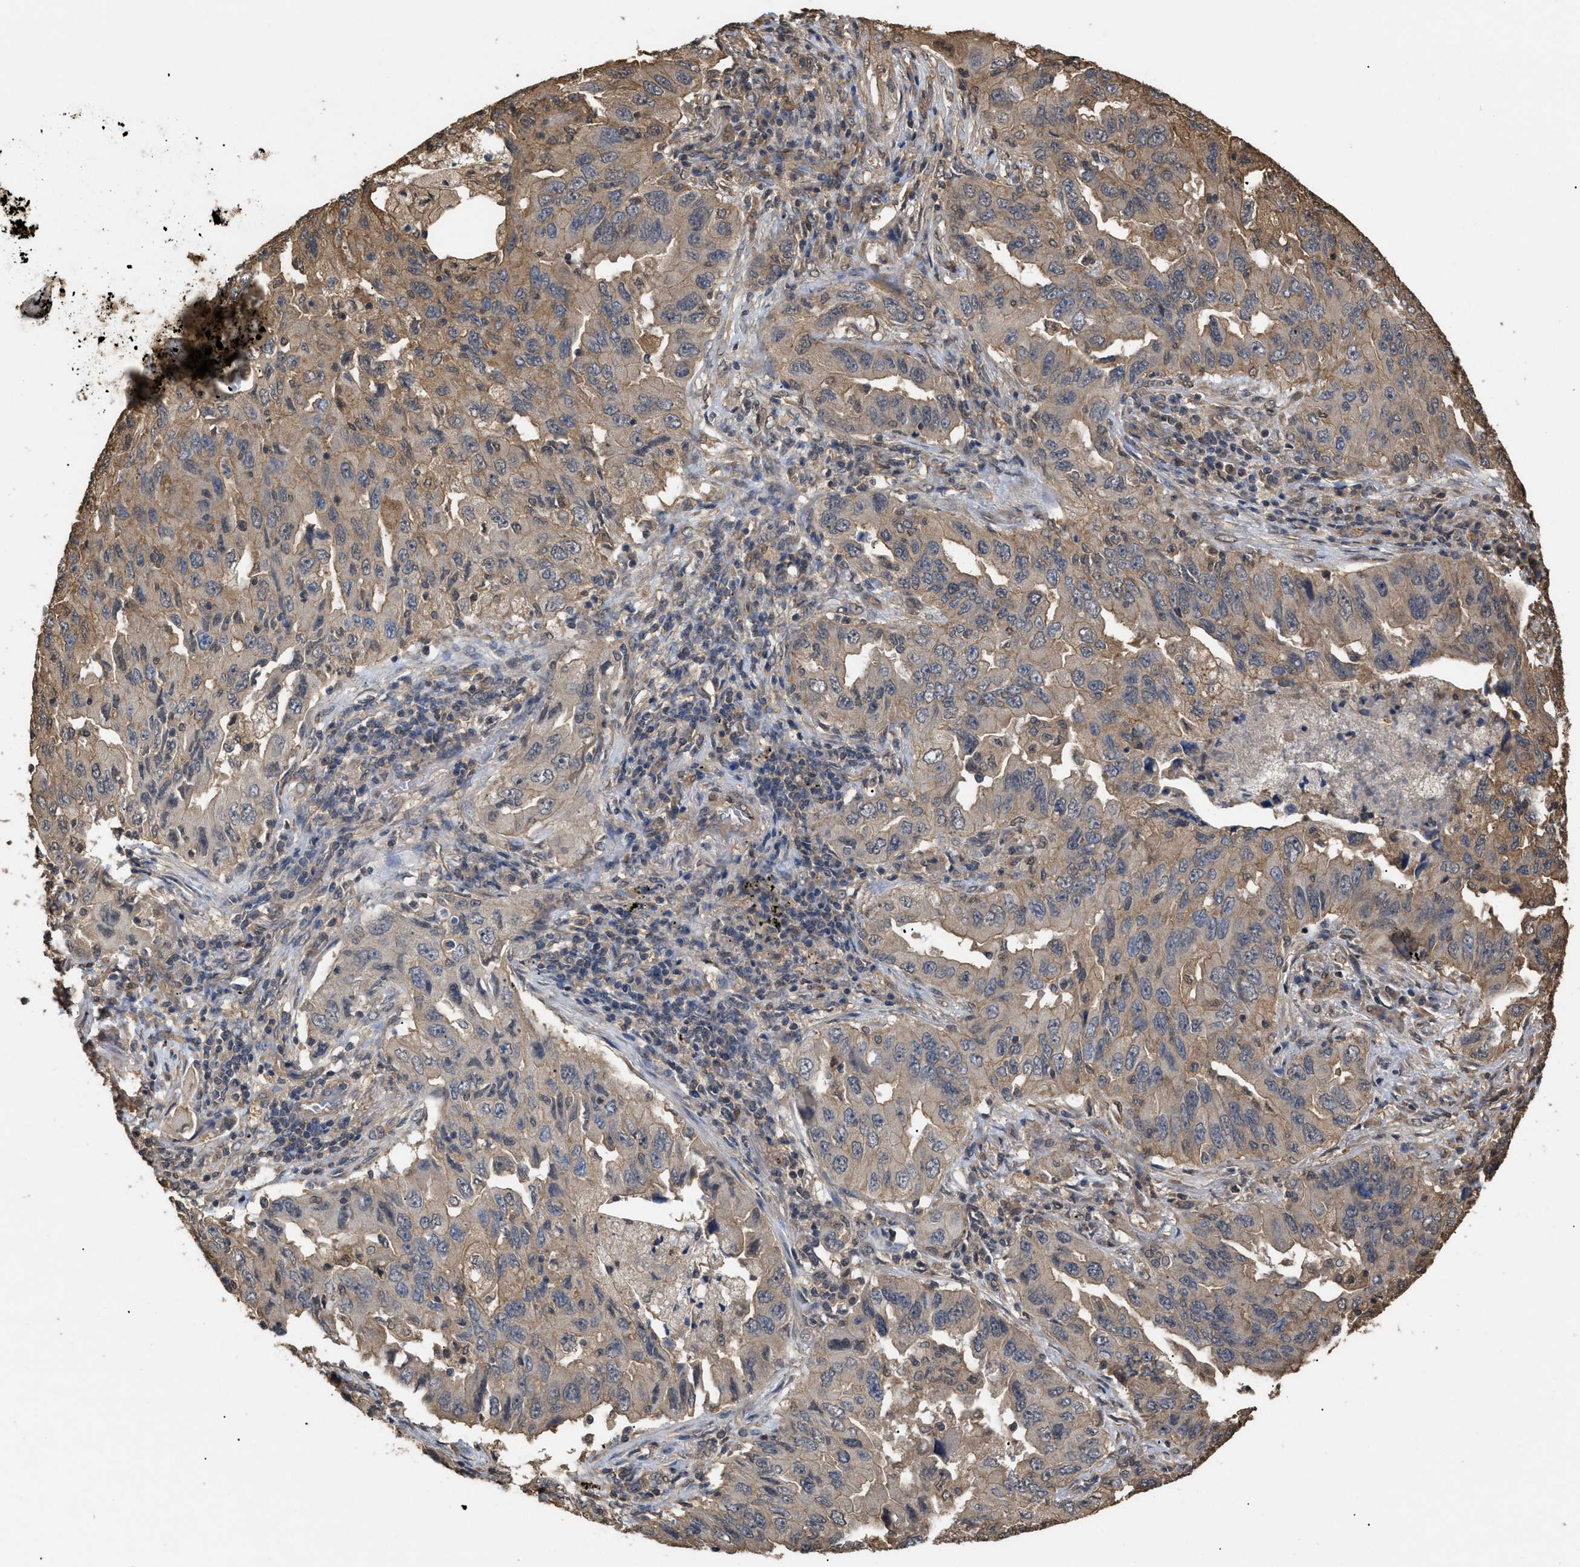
{"staining": {"intensity": "moderate", "quantity": ">75%", "location": "cytoplasmic/membranous"}, "tissue": "lung cancer", "cell_type": "Tumor cells", "image_type": "cancer", "snomed": [{"axis": "morphology", "description": "Adenocarcinoma, NOS"}, {"axis": "topography", "description": "Lung"}], "caption": "Immunohistochemistry (IHC) staining of lung adenocarcinoma, which shows medium levels of moderate cytoplasmic/membranous staining in about >75% of tumor cells indicating moderate cytoplasmic/membranous protein positivity. The staining was performed using DAB (3,3'-diaminobenzidine) (brown) for protein detection and nuclei were counterstained in hematoxylin (blue).", "gene": "CALM1", "patient": {"sex": "female", "age": 65}}